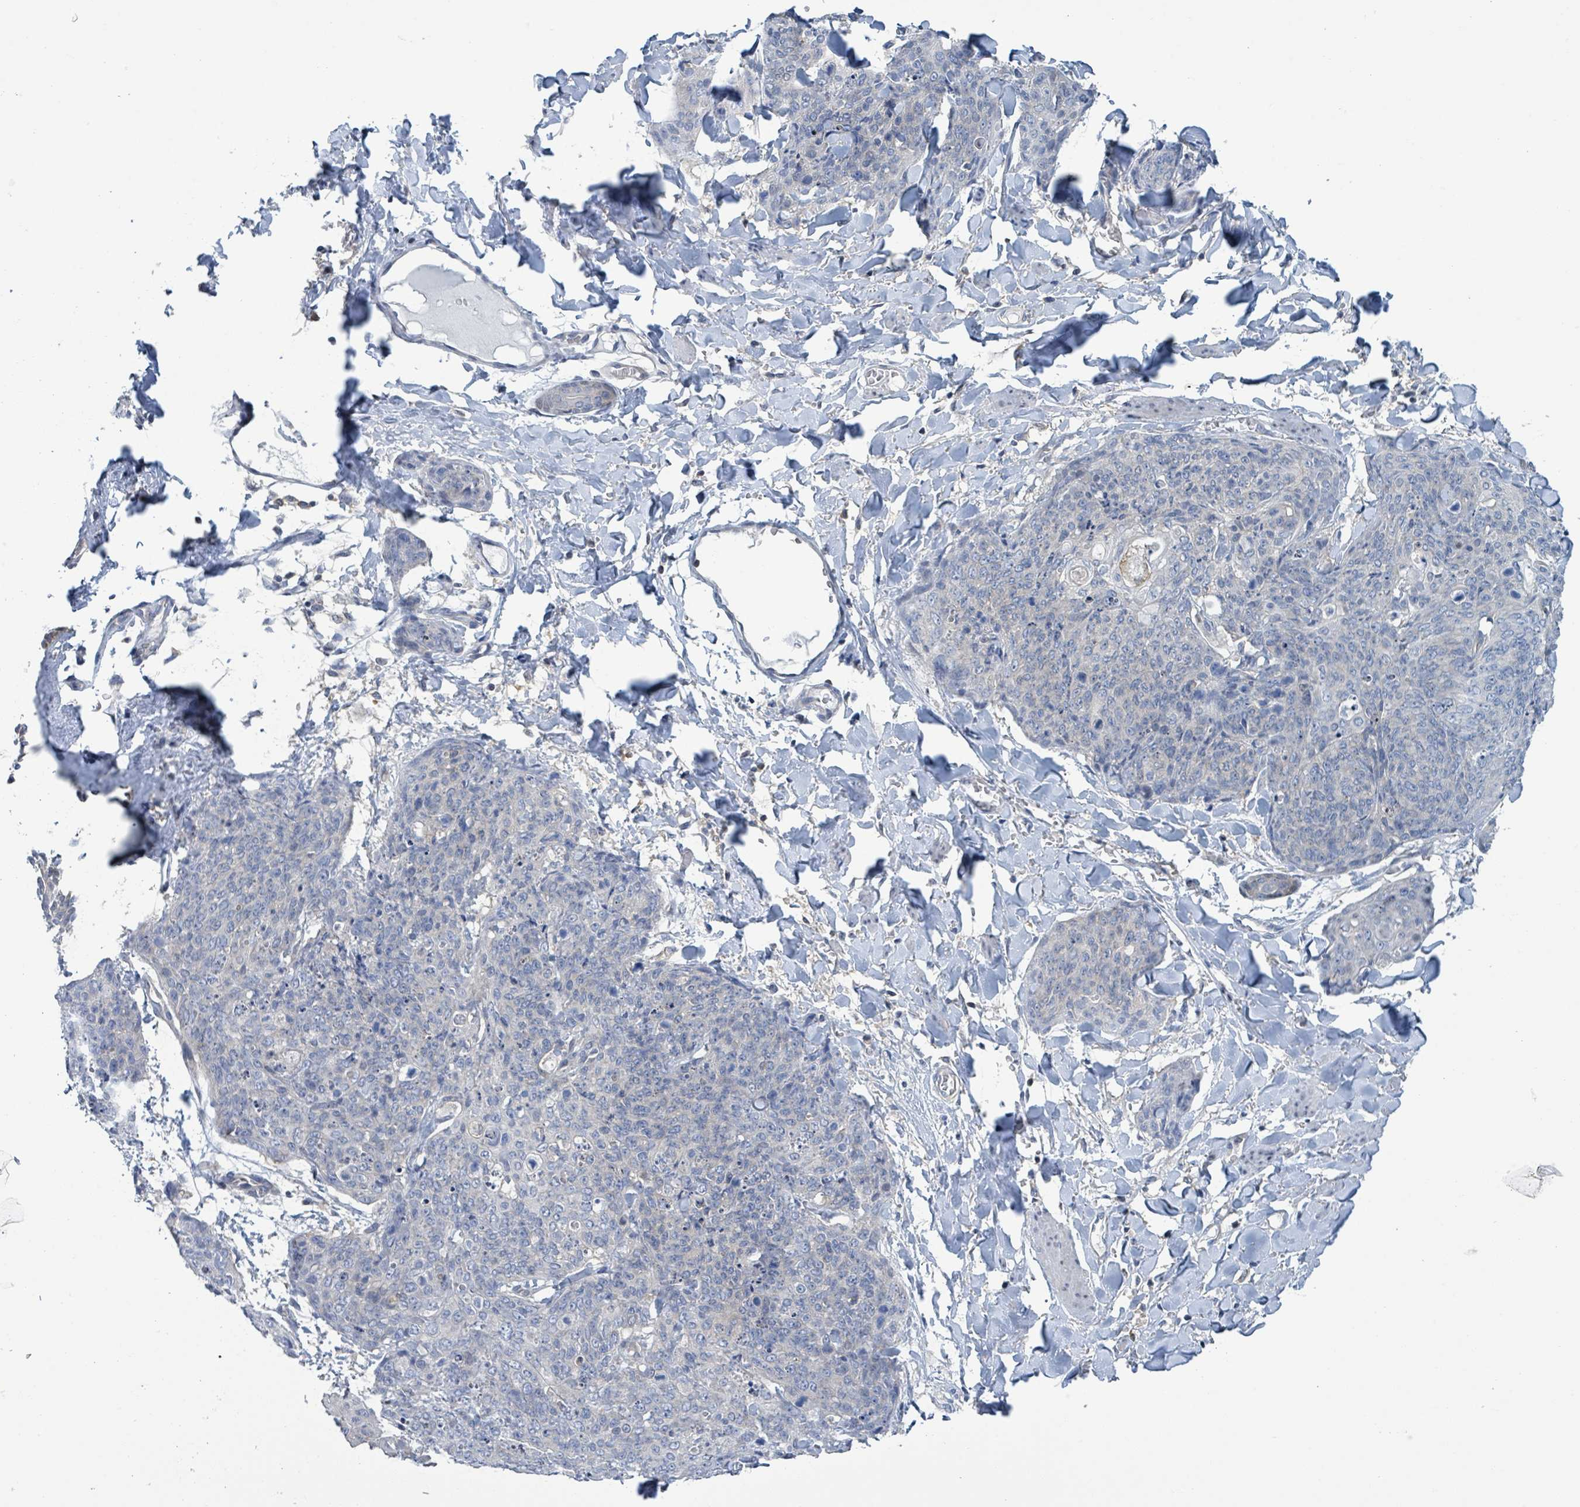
{"staining": {"intensity": "negative", "quantity": "none", "location": "none"}, "tissue": "skin cancer", "cell_type": "Tumor cells", "image_type": "cancer", "snomed": [{"axis": "morphology", "description": "Squamous cell carcinoma, NOS"}, {"axis": "topography", "description": "Skin"}, {"axis": "topography", "description": "Vulva"}], "caption": "High magnification brightfield microscopy of skin cancer stained with DAB (brown) and counterstained with hematoxylin (blue): tumor cells show no significant expression.", "gene": "DGKZ", "patient": {"sex": "female", "age": 85}}